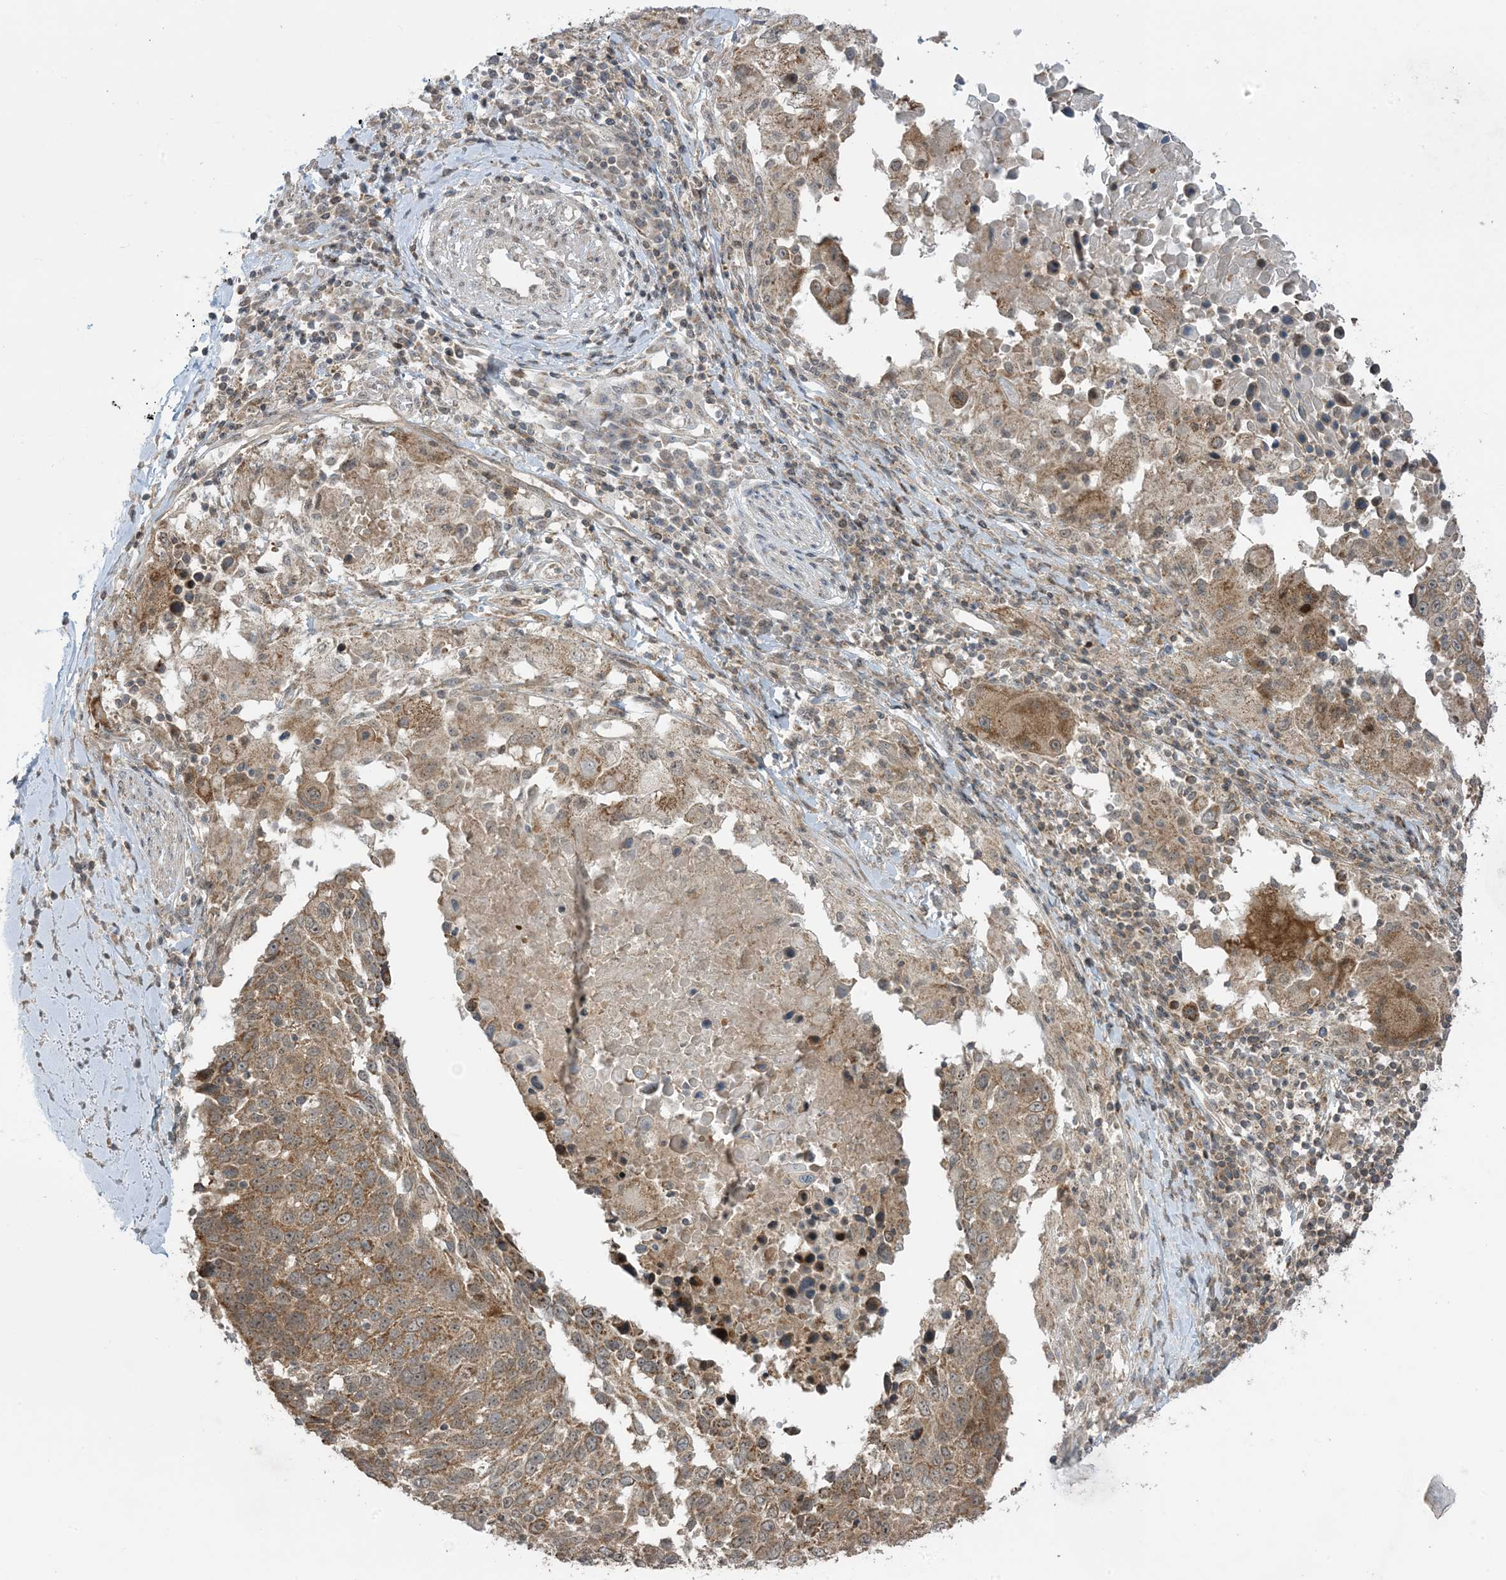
{"staining": {"intensity": "moderate", "quantity": ">75%", "location": "cytoplasmic/membranous"}, "tissue": "lung cancer", "cell_type": "Tumor cells", "image_type": "cancer", "snomed": [{"axis": "morphology", "description": "Squamous cell carcinoma, NOS"}, {"axis": "topography", "description": "Lung"}], "caption": "Immunohistochemical staining of human lung squamous cell carcinoma shows moderate cytoplasmic/membranous protein positivity in about >75% of tumor cells.", "gene": "PHLDB2", "patient": {"sex": "male", "age": 66}}